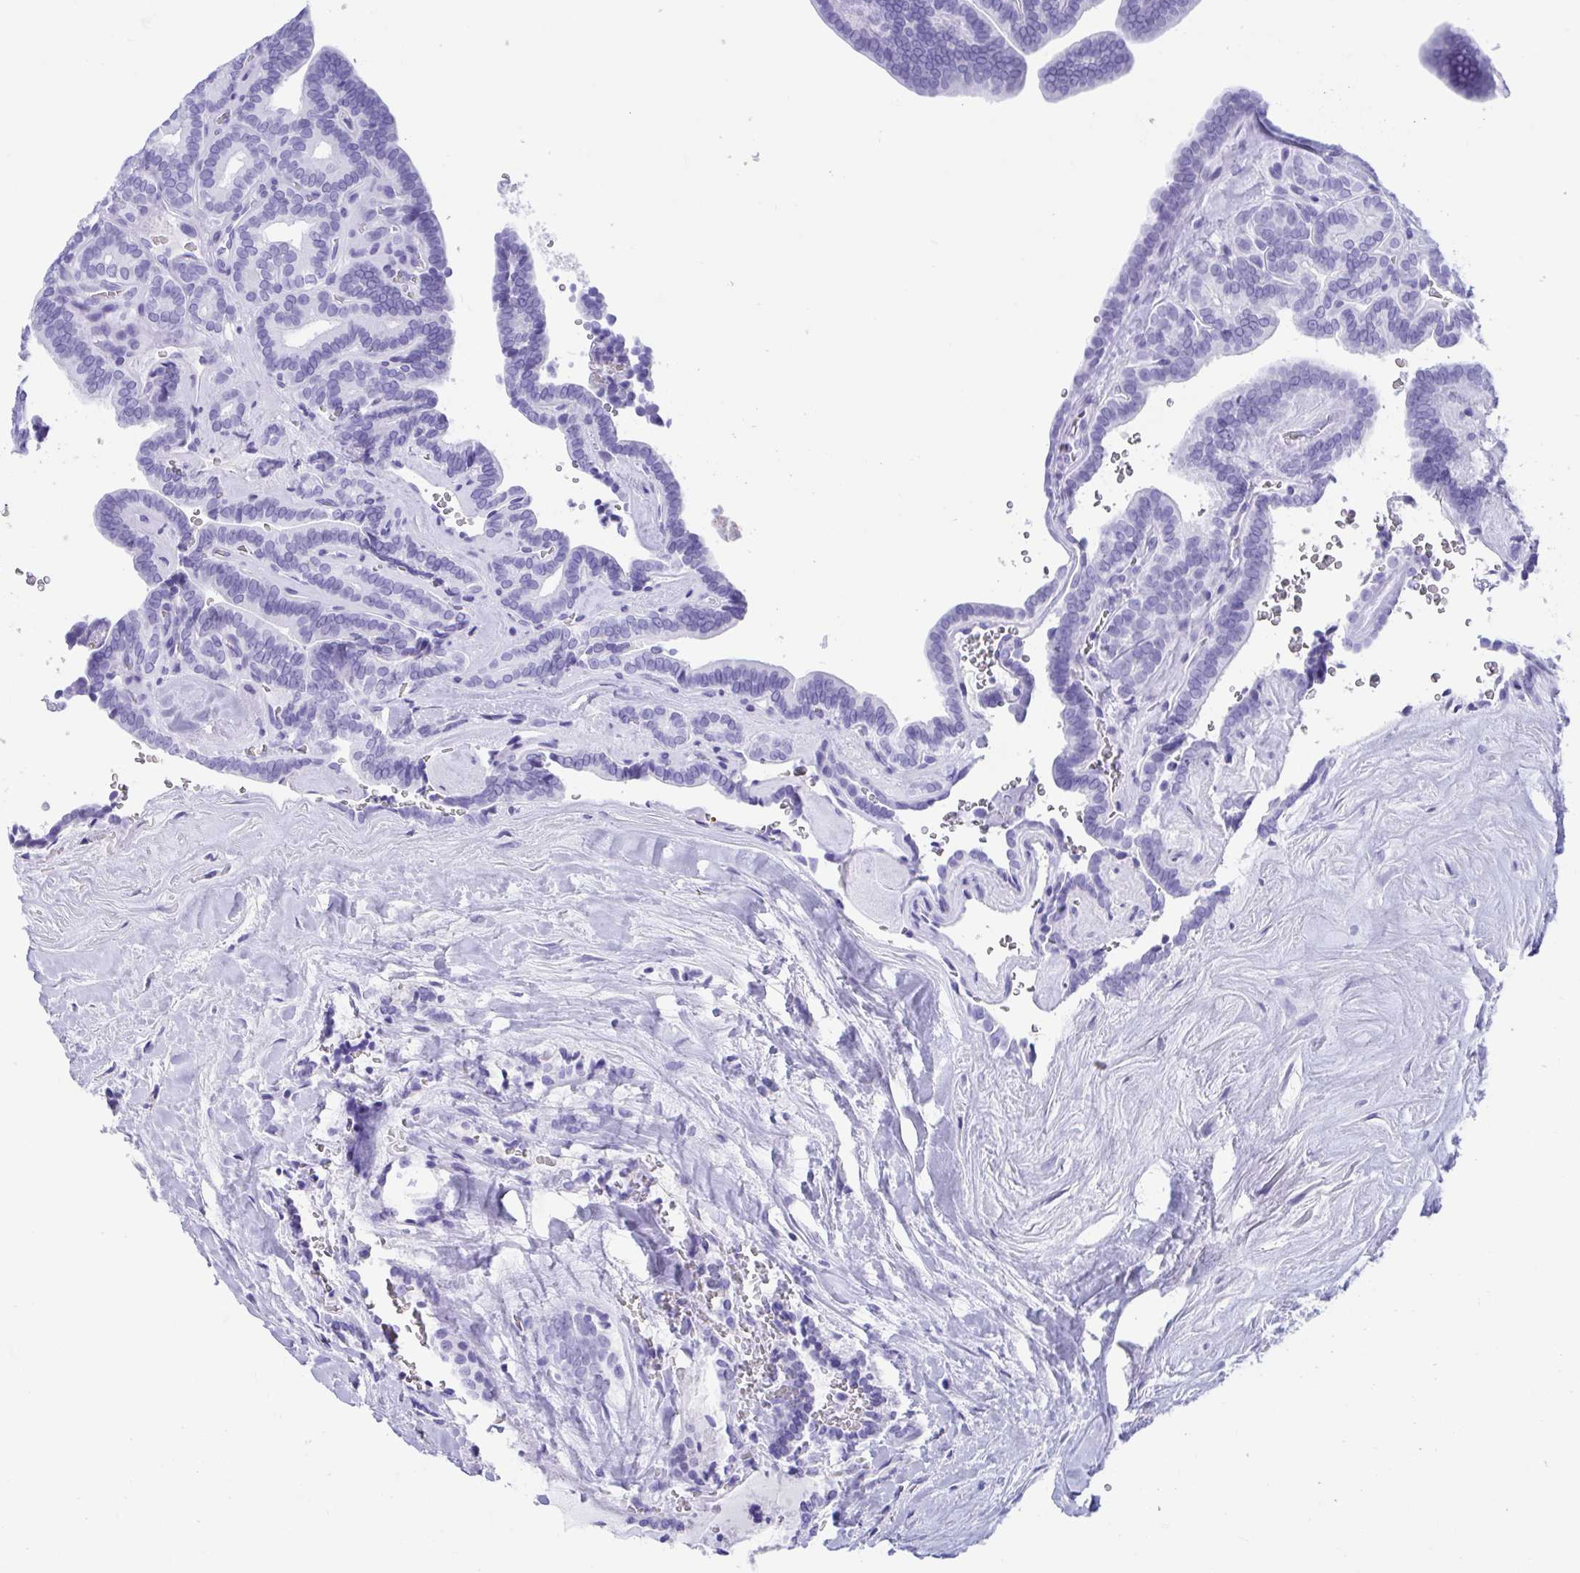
{"staining": {"intensity": "negative", "quantity": "none", "location": "none"}, "tissue": "thyroid cancer", "cell_type": "Tumor cells", "image_type": "cancer", "snomed": [{"axis": "morphology", "description": "Papillary adenocarcinoma, NOS"}, {"axis": "topography", "description": "Thyroid gland"}], "caption": "Tumor cells are negative for protein expression in human thyroid cancer (papillary adenocarcinoma).", "gene": "TMEM35A", "patient": {"sex": "female", "age": 21}}